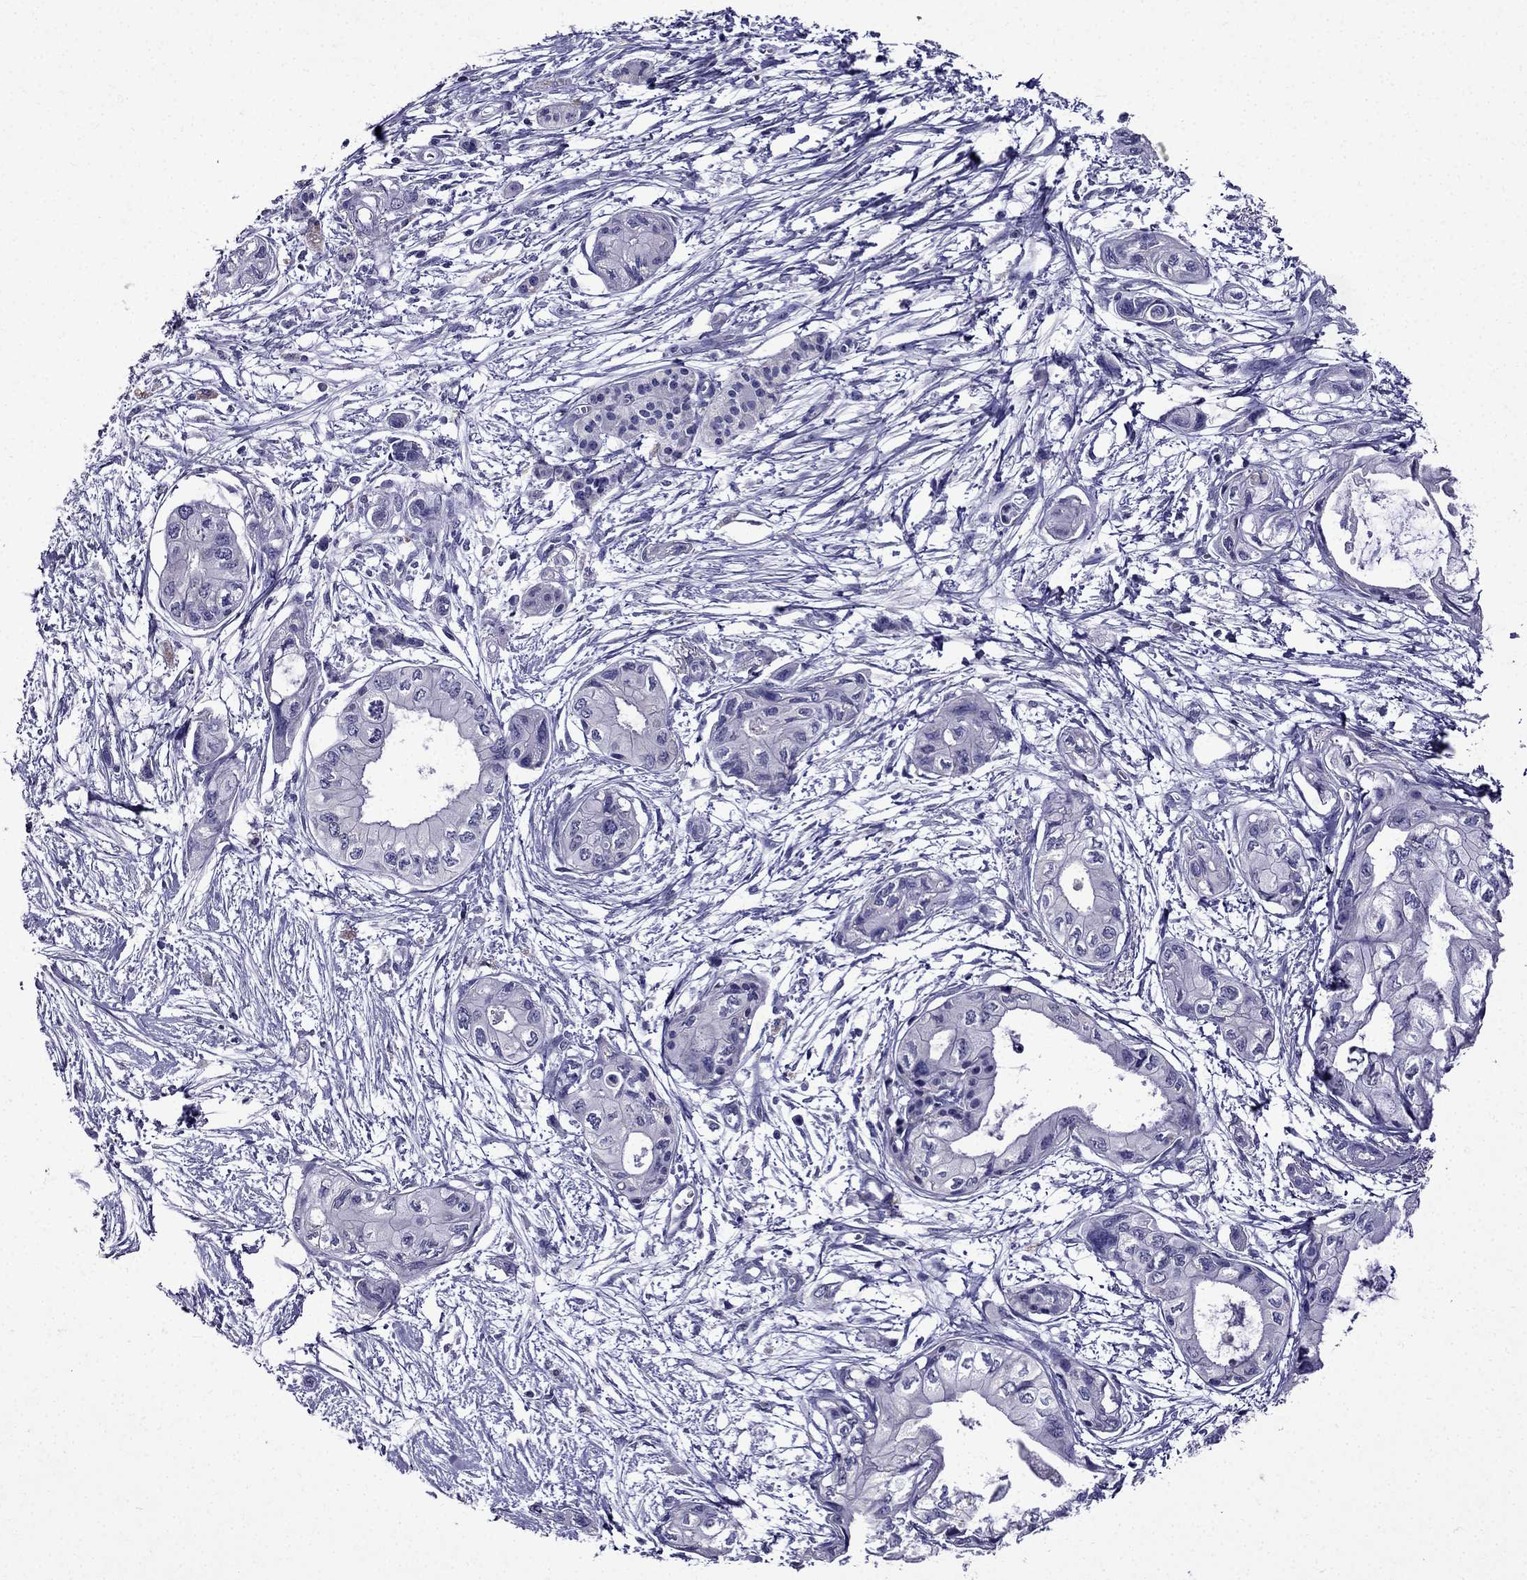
{"staining": {"intensity": "negative", "quantity": "none", "location": "none"}, "tissue": "pancreatic cancer", "cell_type": "Tumor cells", "image_type": "cancer", "snomed": [{"axis": "morphology", "description": "Adenocarcinoma, NOS"}, {"axis": "topography", "description": "Pancreas"}], "caption": "Immunohistochemical staining of pancreatic adenocarcinoma displays no significant positivity in tumor cells. (DAB immunohistochemistry visualized using brightfield microscopy, high magnification).", "gene": "DNAH17", "patient": {"sex": "female", "age": 76}}